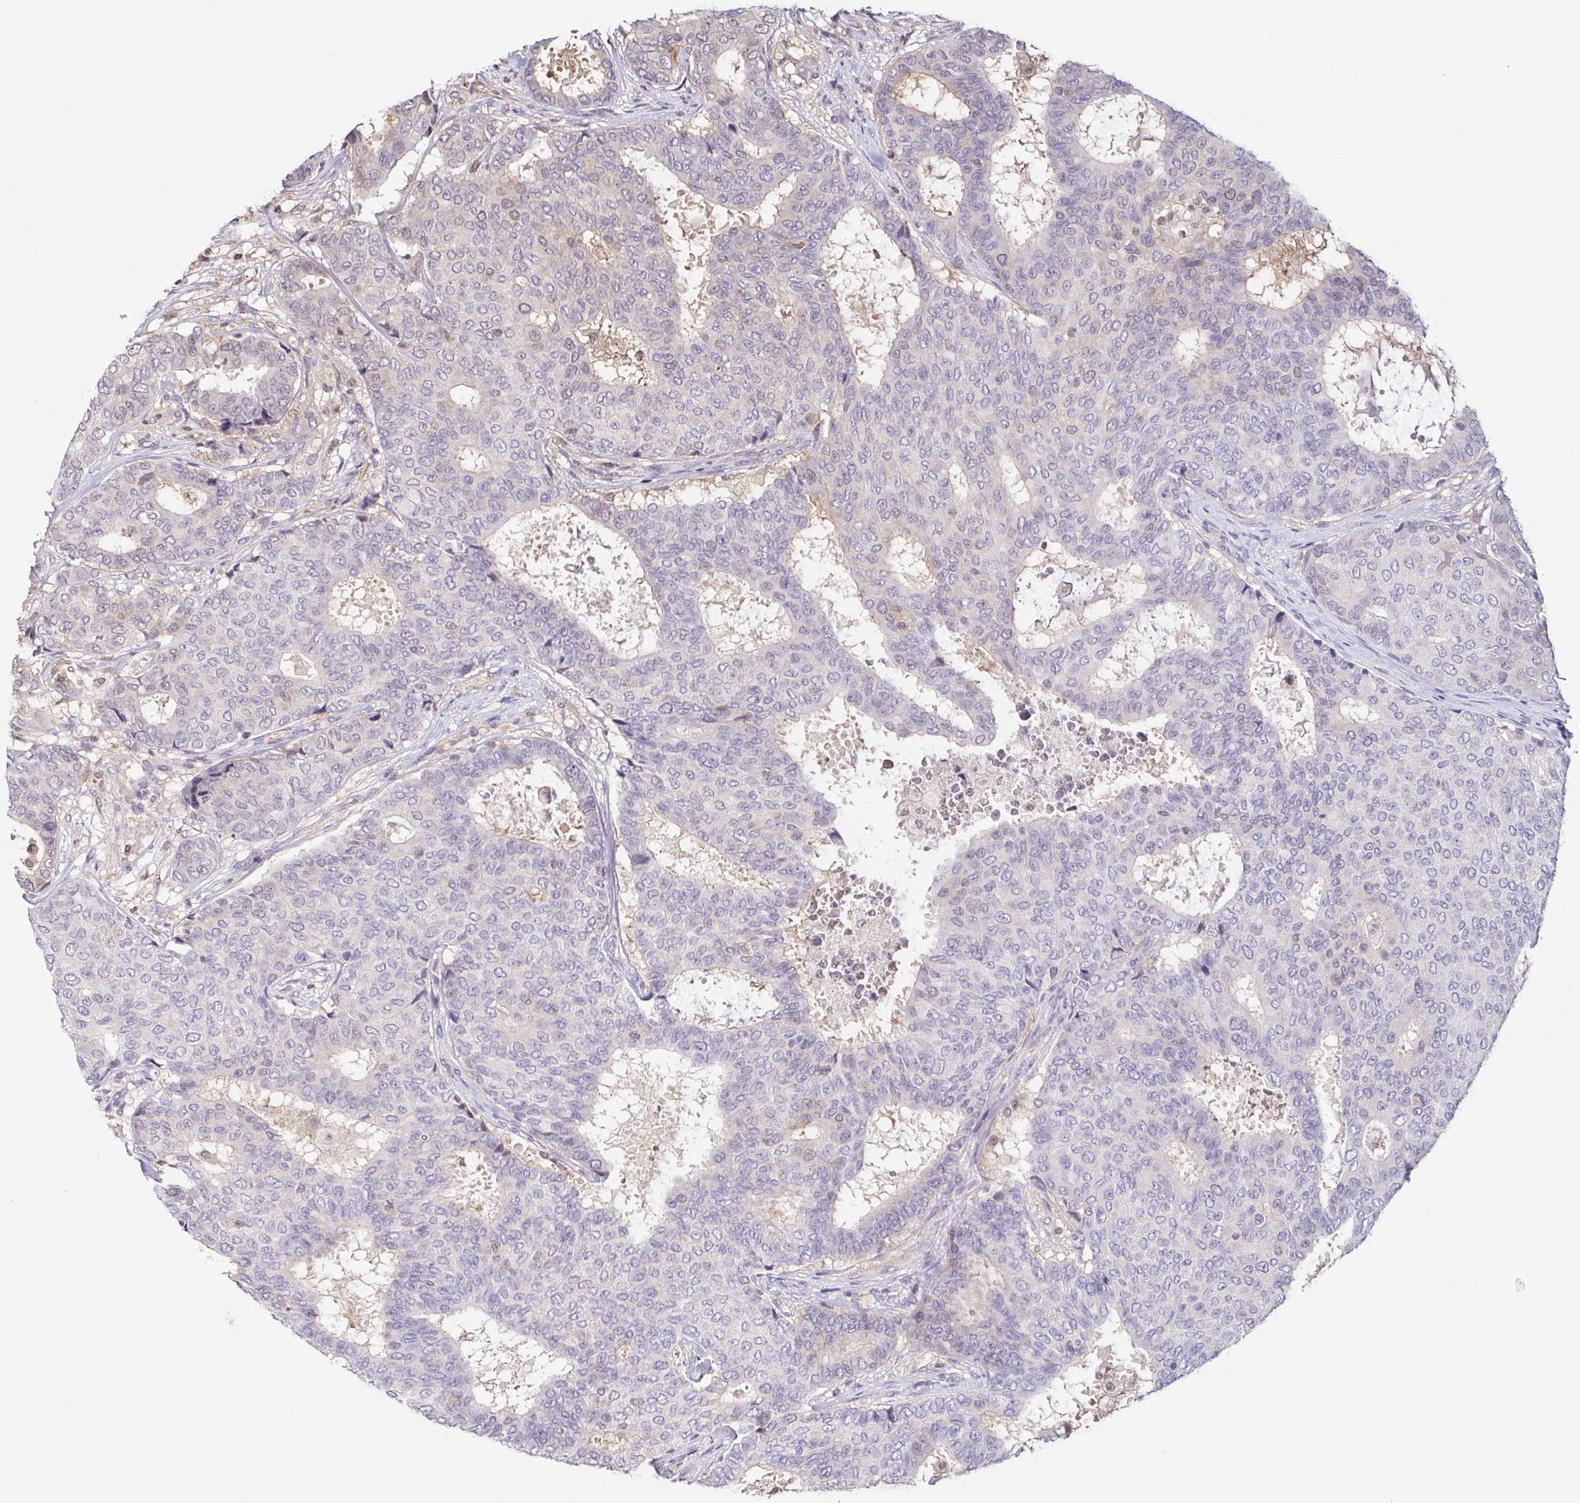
{"staining": {"intensity": "moderate", "quantity": "<25%", "location": "nuclear"}, "tissue": "breast cancer", "cell_type": "Tumor cells", "image_type": "cancer", "snomed": [{"axis": "morphology", "description": "Duct carcinoma"}, {"axis": "topography", "description": "Breast"}], "caption": "Immunohistochemistry (IHC) micrograph of human breast intraductal carcinoma stained for a protein (brown), which exhibits low levels of moderate nuclear staining in approximately <25% of tumor cells.", "gene": "PSMB9", "patient": {"sex": "female", "age": 75}}